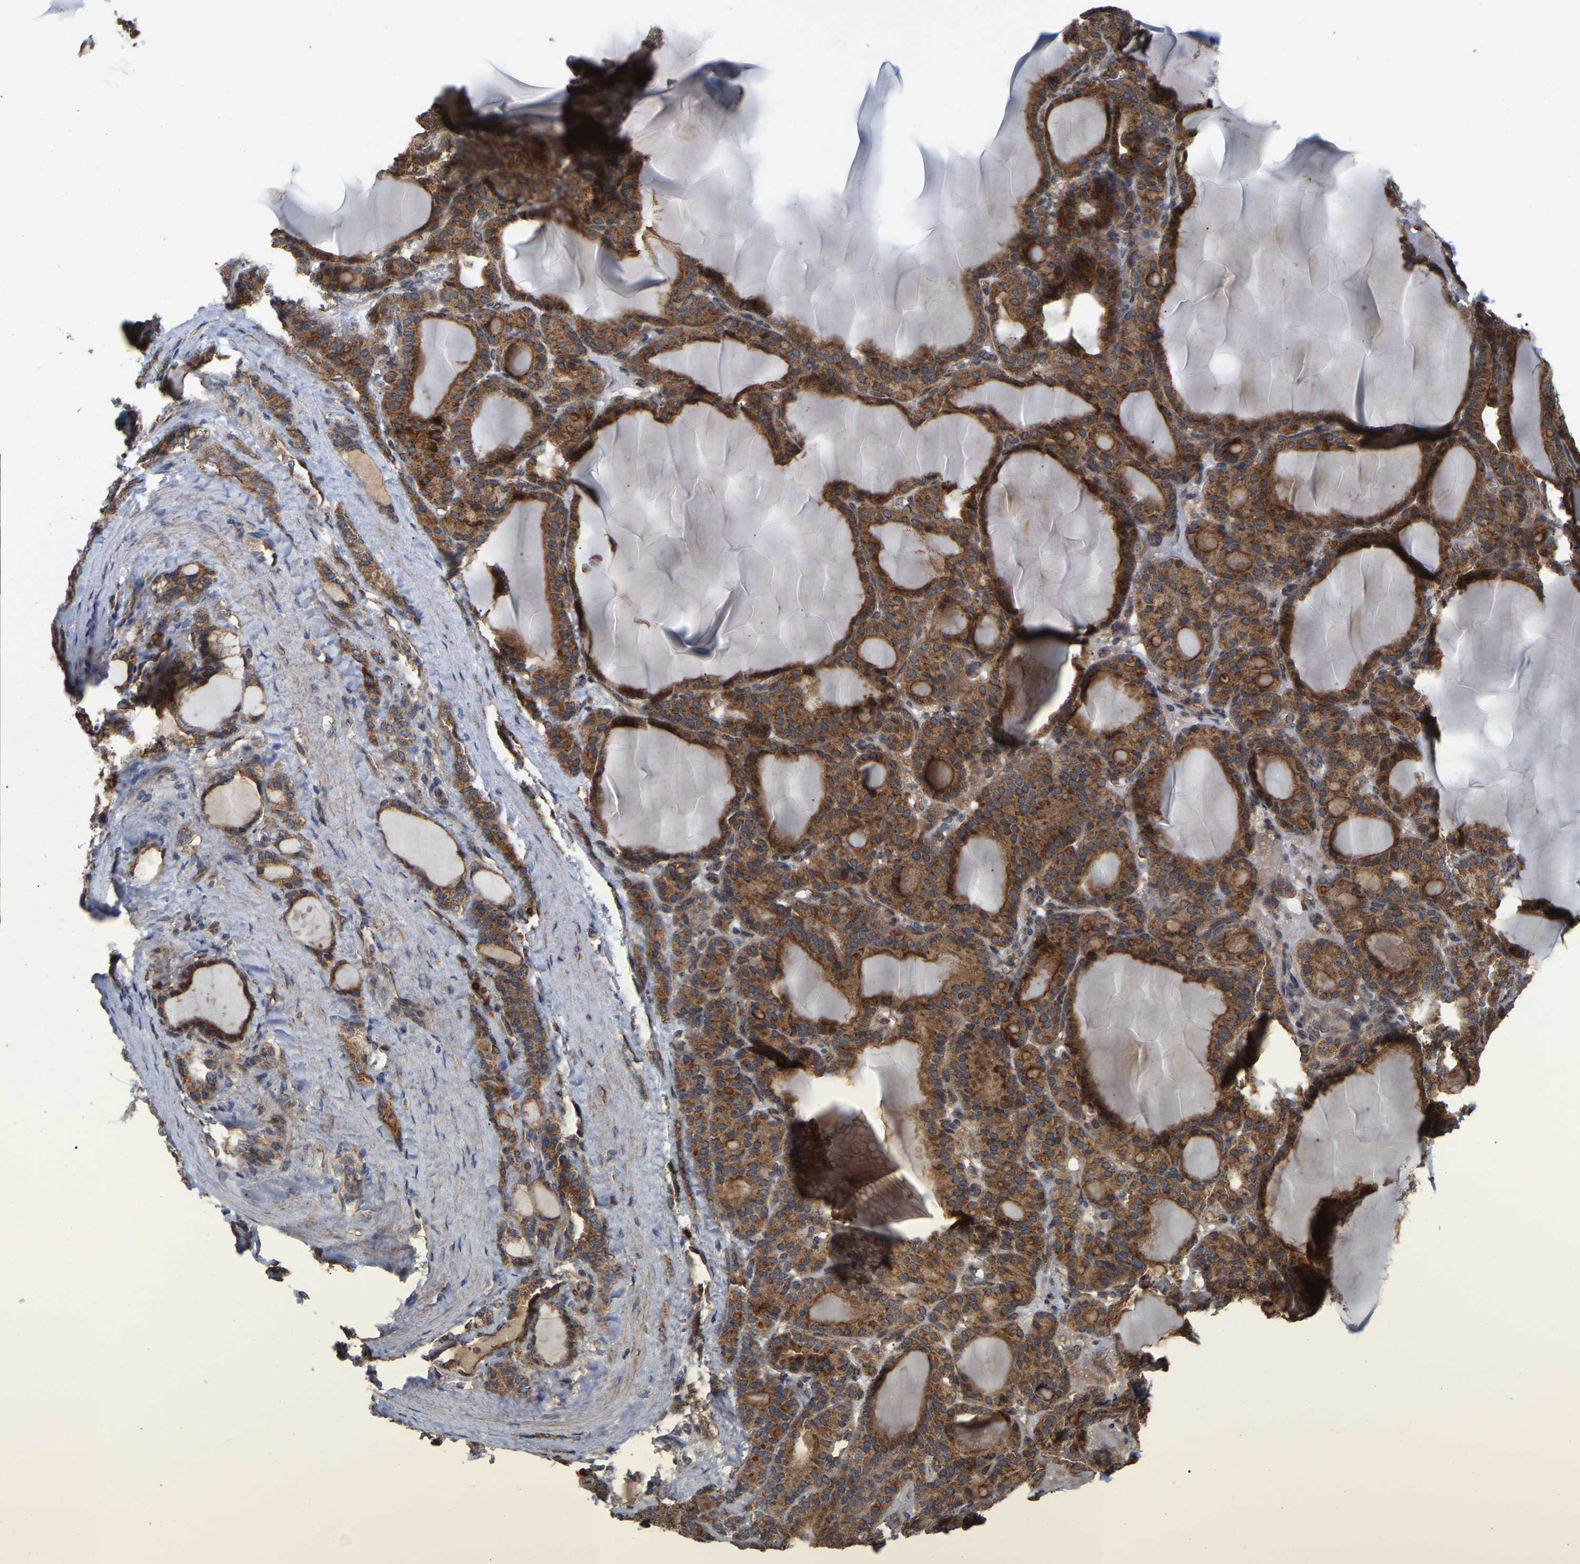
{"staining": {"intensity": "moderate", "quantity": ">75%", "location": "cytoplasmic/membranous"}, "tissue": "thyroid gland", "cell_type": "Glandular cells", "image_type": "normal", "snomed": [{"axis": "morphology", "description": "Normal tissue, NOS"}, {"axis": "topography", "description": "Thyroid gland"}], "caption": "IHC (DAB (3,3'-diaminobenzidine)) staining of unremarkable human thyroid gland reveals moderate cytoplasmic/membranous protein positivity in about >75% of glandular cells.", "gene": "GCC1", "patient": {"sex": "female", "age": 28}}